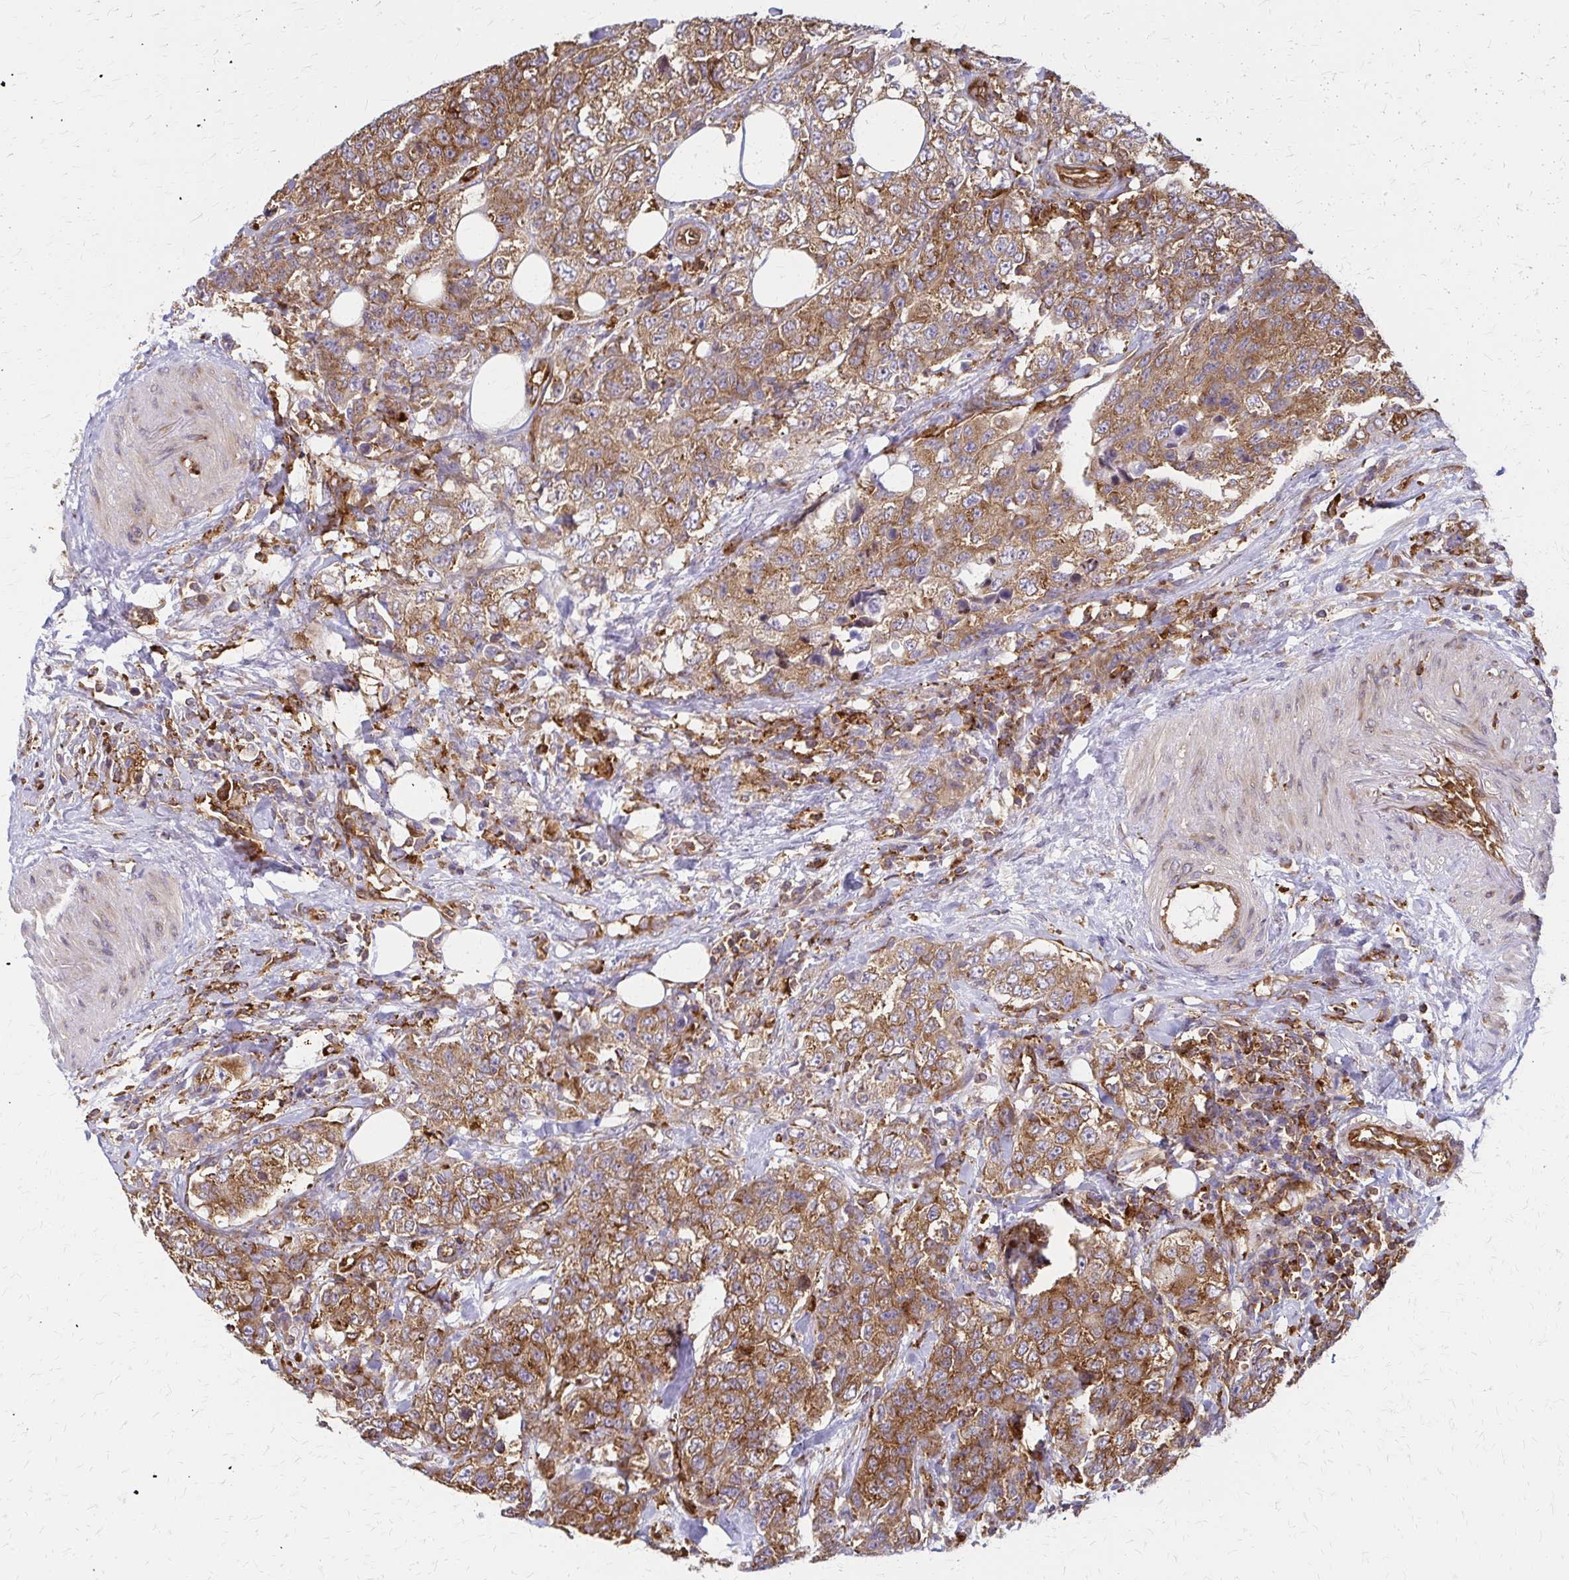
{"staining": {"intensity": "moderate", "quantity": ">75%", "location": "cytoplasmic/membranous"}, "tissue": "urothelial cancer", "cell_type": "Tumor cells", "image_type": "cancer", "snomed": [{"axis": "morphology", "description": "Urothelial carcinoma, High grade"}, {"axis": "topography", "description": "Urinary bladder"}], "caption": "Protein staining of urothelial cancer tissue displays moderate cytoplasmic/membranous staining in about >75% of tumor cells.", "gene": "WASF2", "patient": {"sex": "female", "age": 78}}